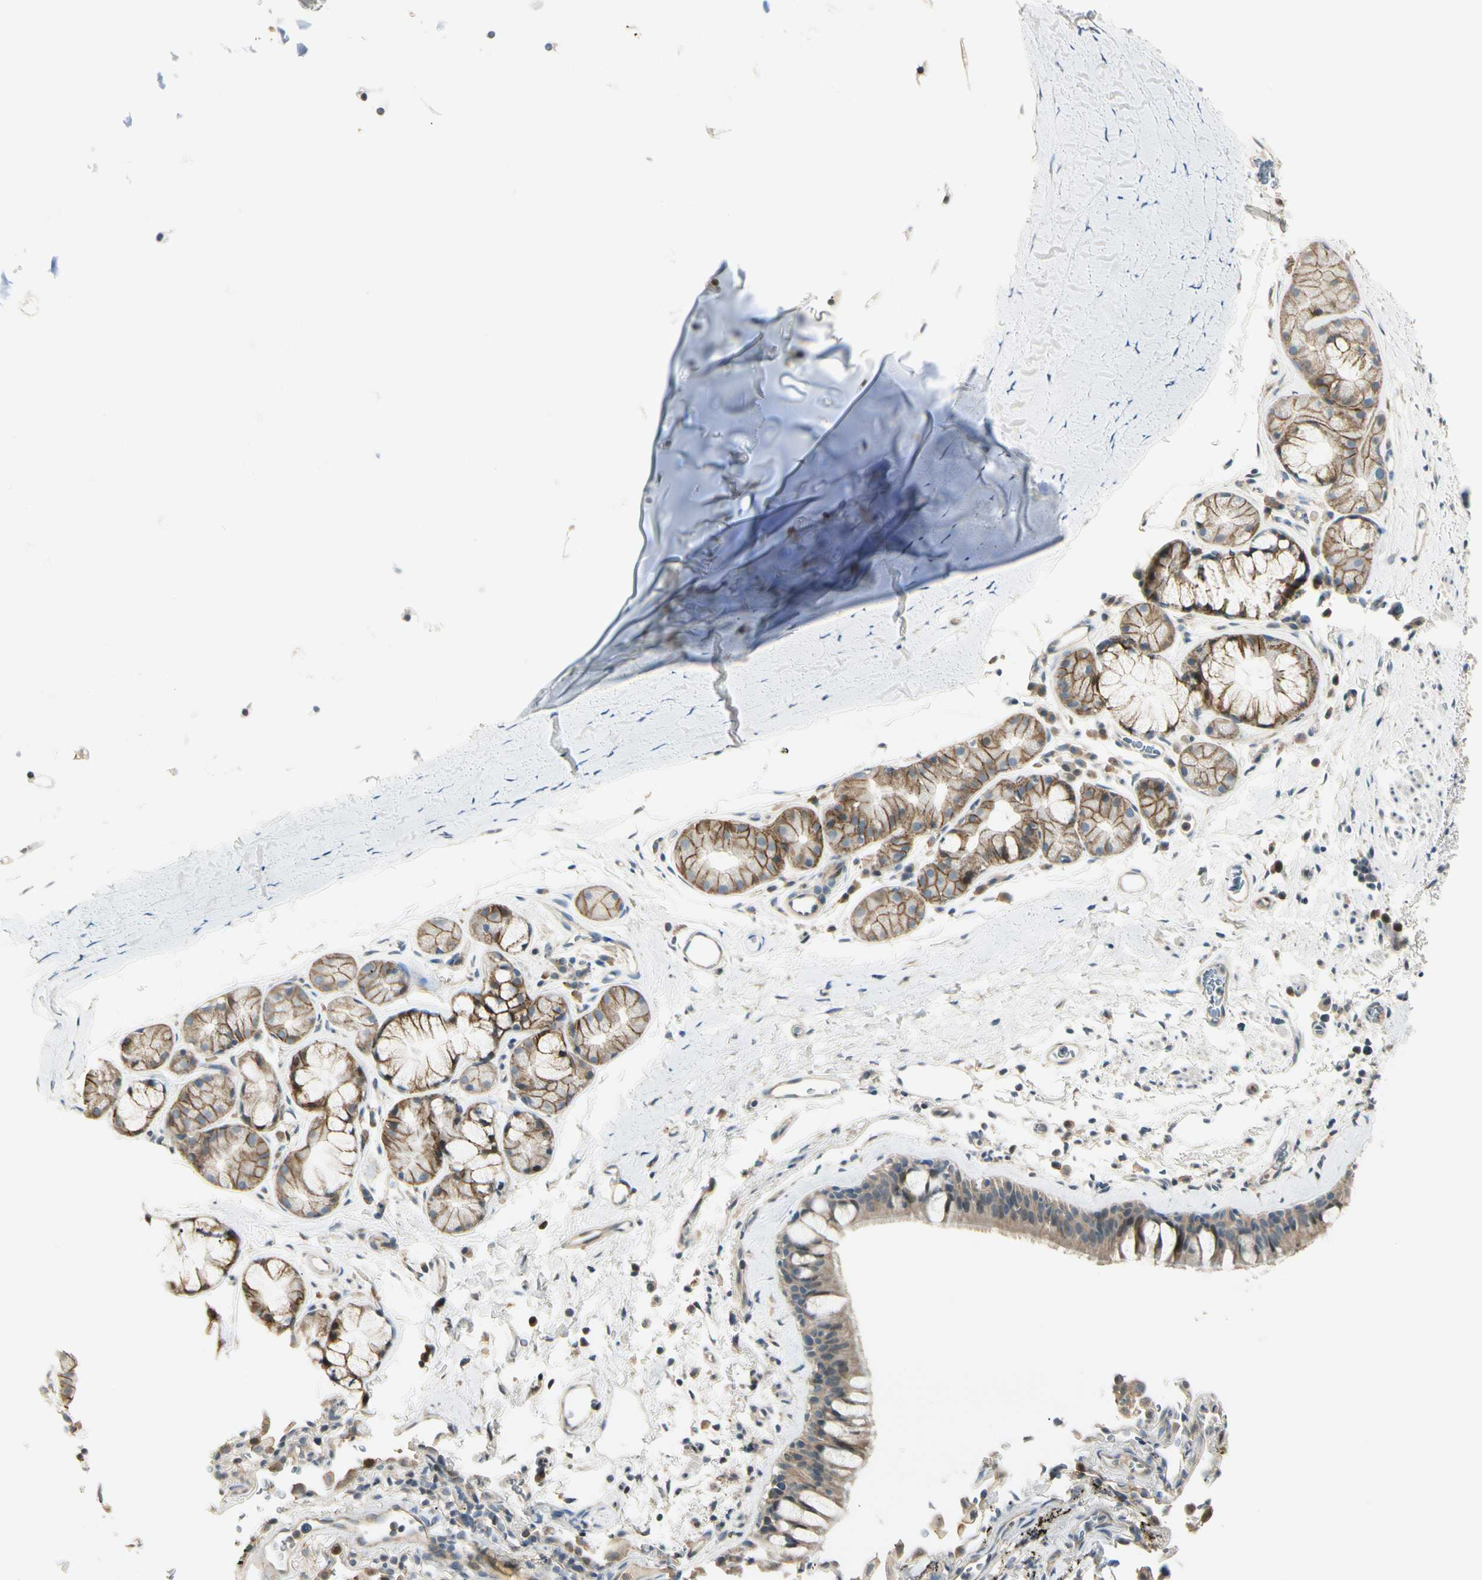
{"staining": {"intensity": "weak", "quantity": ">75%", "location": "cytoplasmic/membranous"}, "tissue": "bronchus", "cell_type": "Respiratory epithelial cells", "image_type": "normal", "snomed": [{"axis": "morphology", "description": "Normal tissue, NOS"}, {"axis": "morphology", "description": "Malignant melanoma, Metastatic site"}, {"axis": "topography", "description": "Bronchus"}, {"axis": "topography", "description": "Lung"}], "caption": "Respiratory epithelial cells display low levels of weak cytoplasmic/membranous staining in approximately >75% of cells in normal bronchus. (DAB (3,3'-diaminobenzidine) IHC with brightfield microscopy, high magnification).", "gene": "P3H2", "patient": {"sex": "male", "age": 64}}